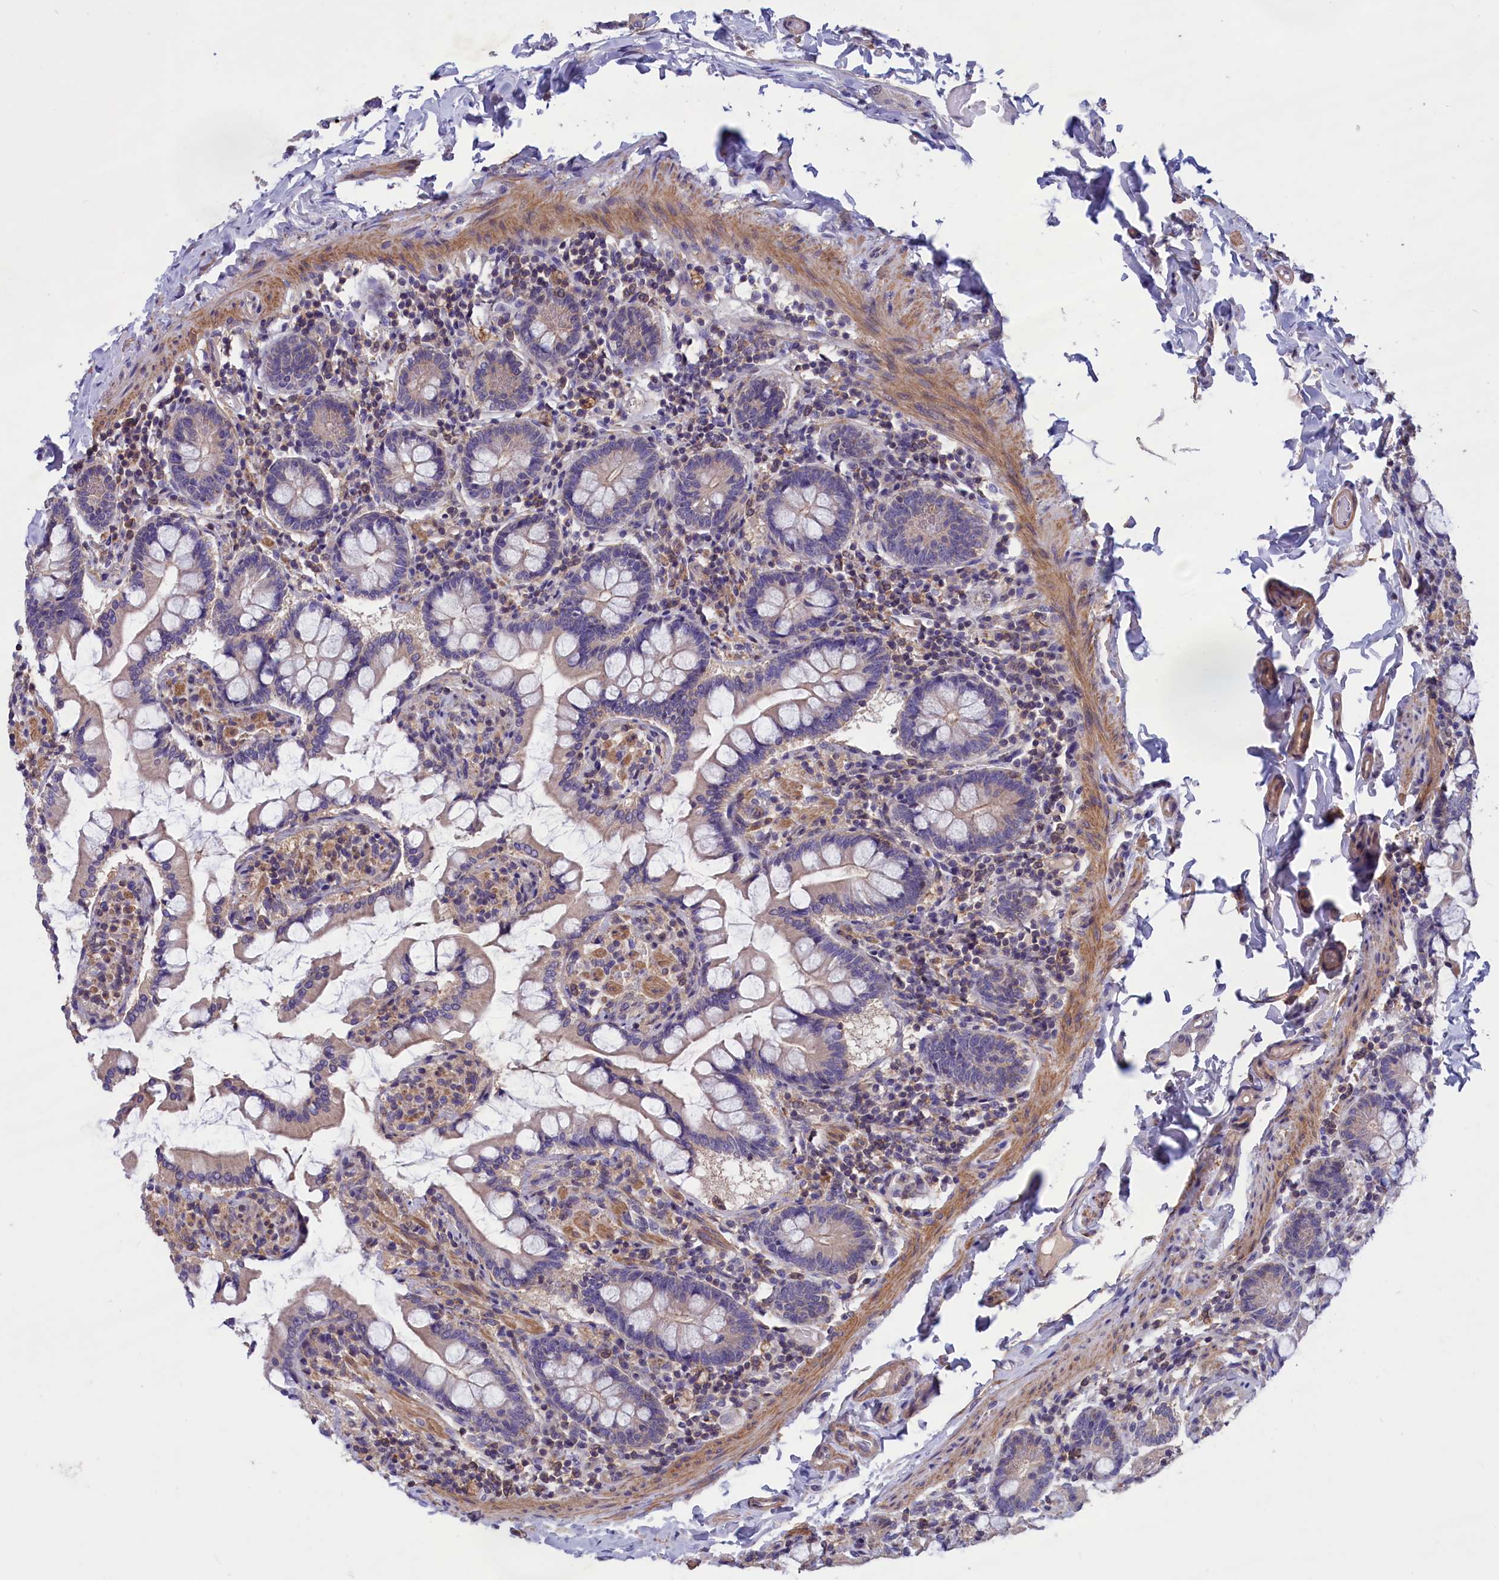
{"staining": {"intensity": "weak", "quantity": "25%-75%", "location": "cytoplasmic/membranous"}, "tissue": "small intestine", "cell_type": "Glandular cells", "image_type": "normal", "snomed": [{"axis": "morphology", "description": "Normal tissue, NOS"}, {"axis": "topography", "description": "Small intestine"}], "caption": "DAB immunohistochemical staining of unremarkable small intestine shows weak cytoplasmic/membranous protein expression in approximately 25%-75% of glandular cells.", "gene": "AMDHD2", "patient": {"sex": "male", "age": 41}}